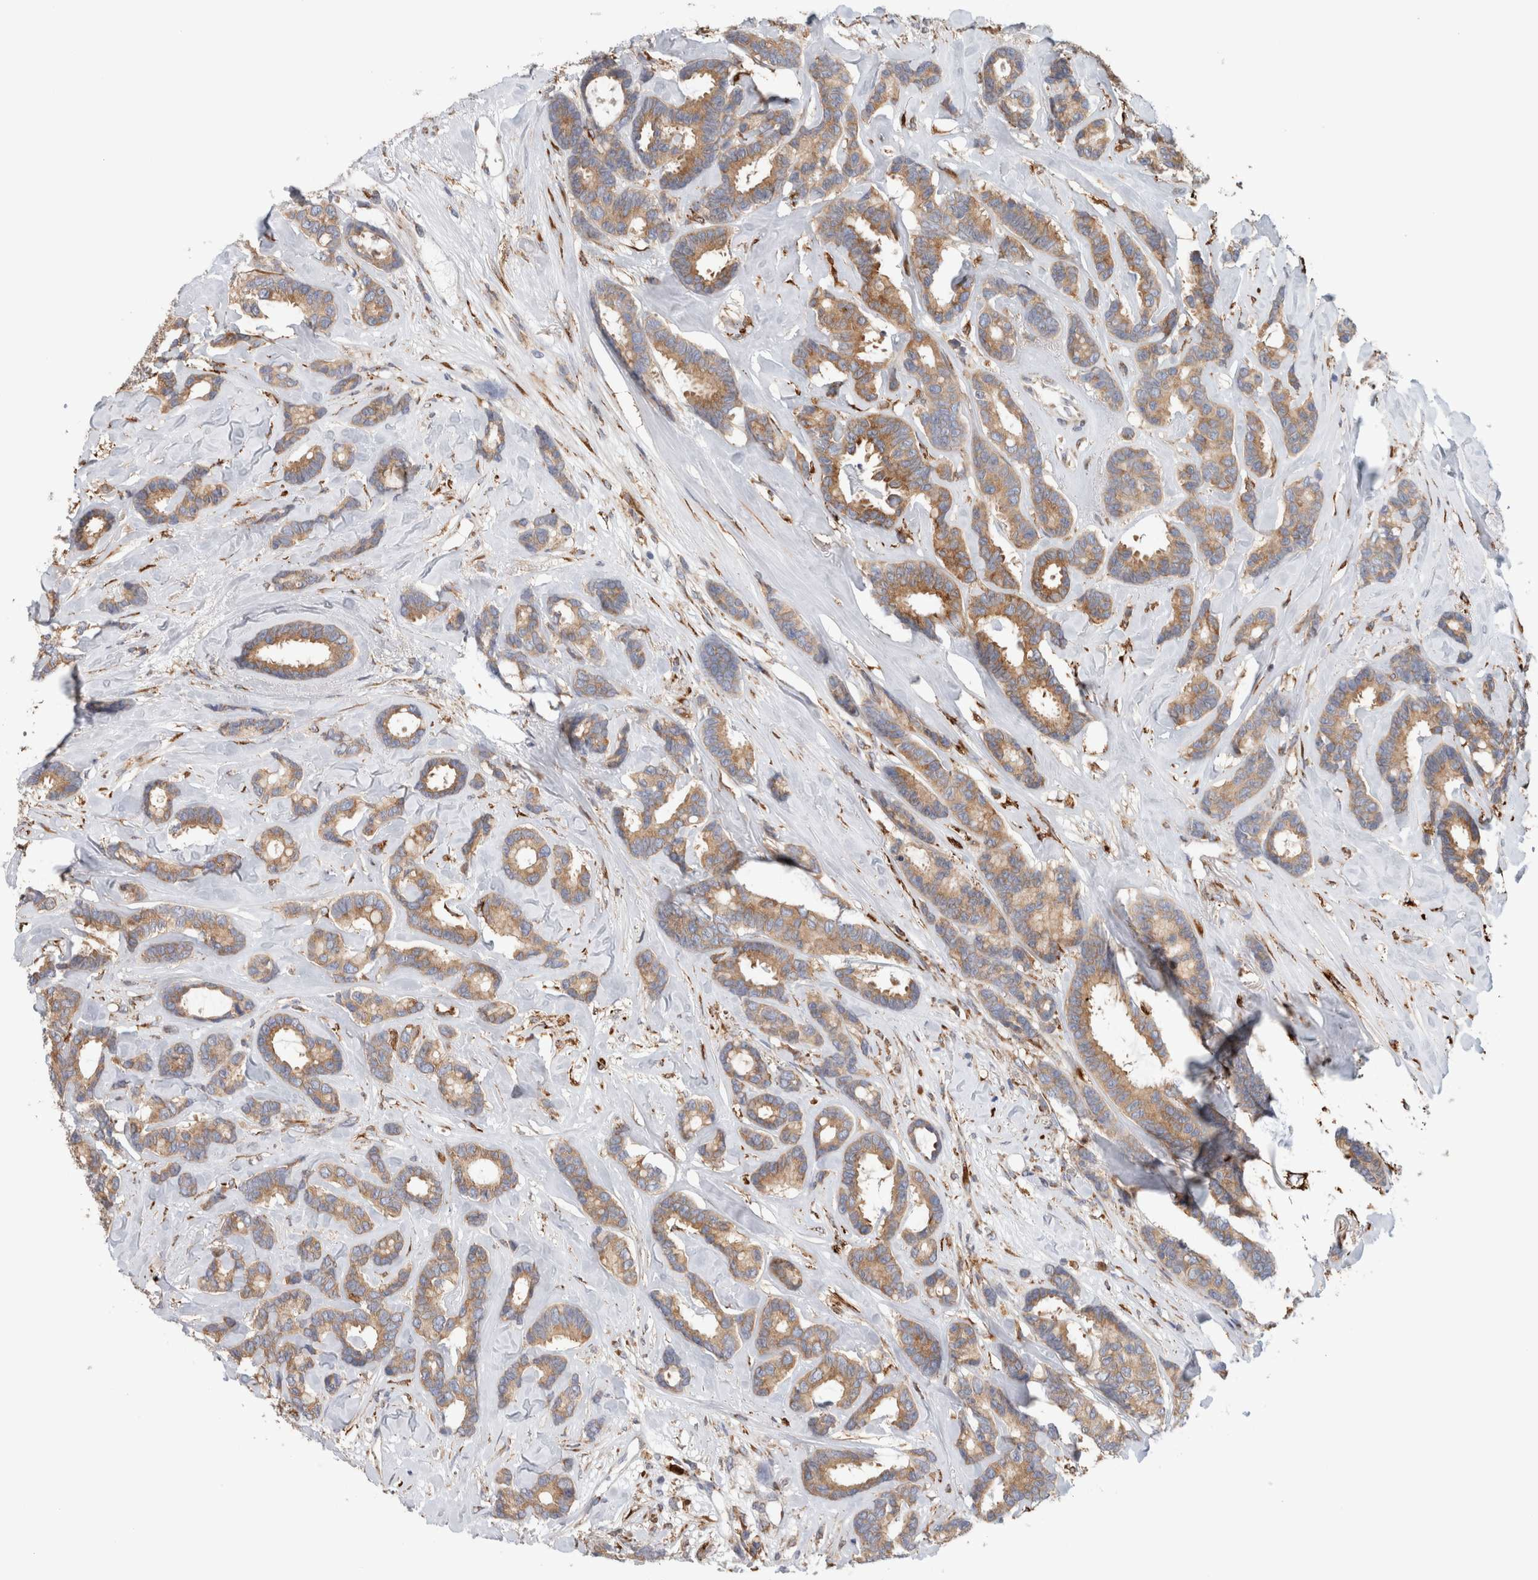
{"staining": {"intensity": "weak", "quantity": ">75%", "location": "cytoplasmic/membranous"}, "tissue": "breast cancer", "cell_type": "Tumor cells", "image_type": "cancer", "snomed": [{"axis": "morphology", "description": "Duct carcinoma"}, {"axis": "topography", "description": "Breast"}], "caption": "This micrograph displays immunohistochemistry staining of human breast cancer (invasive ductal carcinoma), with low weak cytoplasmic/membranous positivity in approximately >75% of tumor cells.", "gene": "P4HA1", "patient": {"sex": "female", "age": 87}}